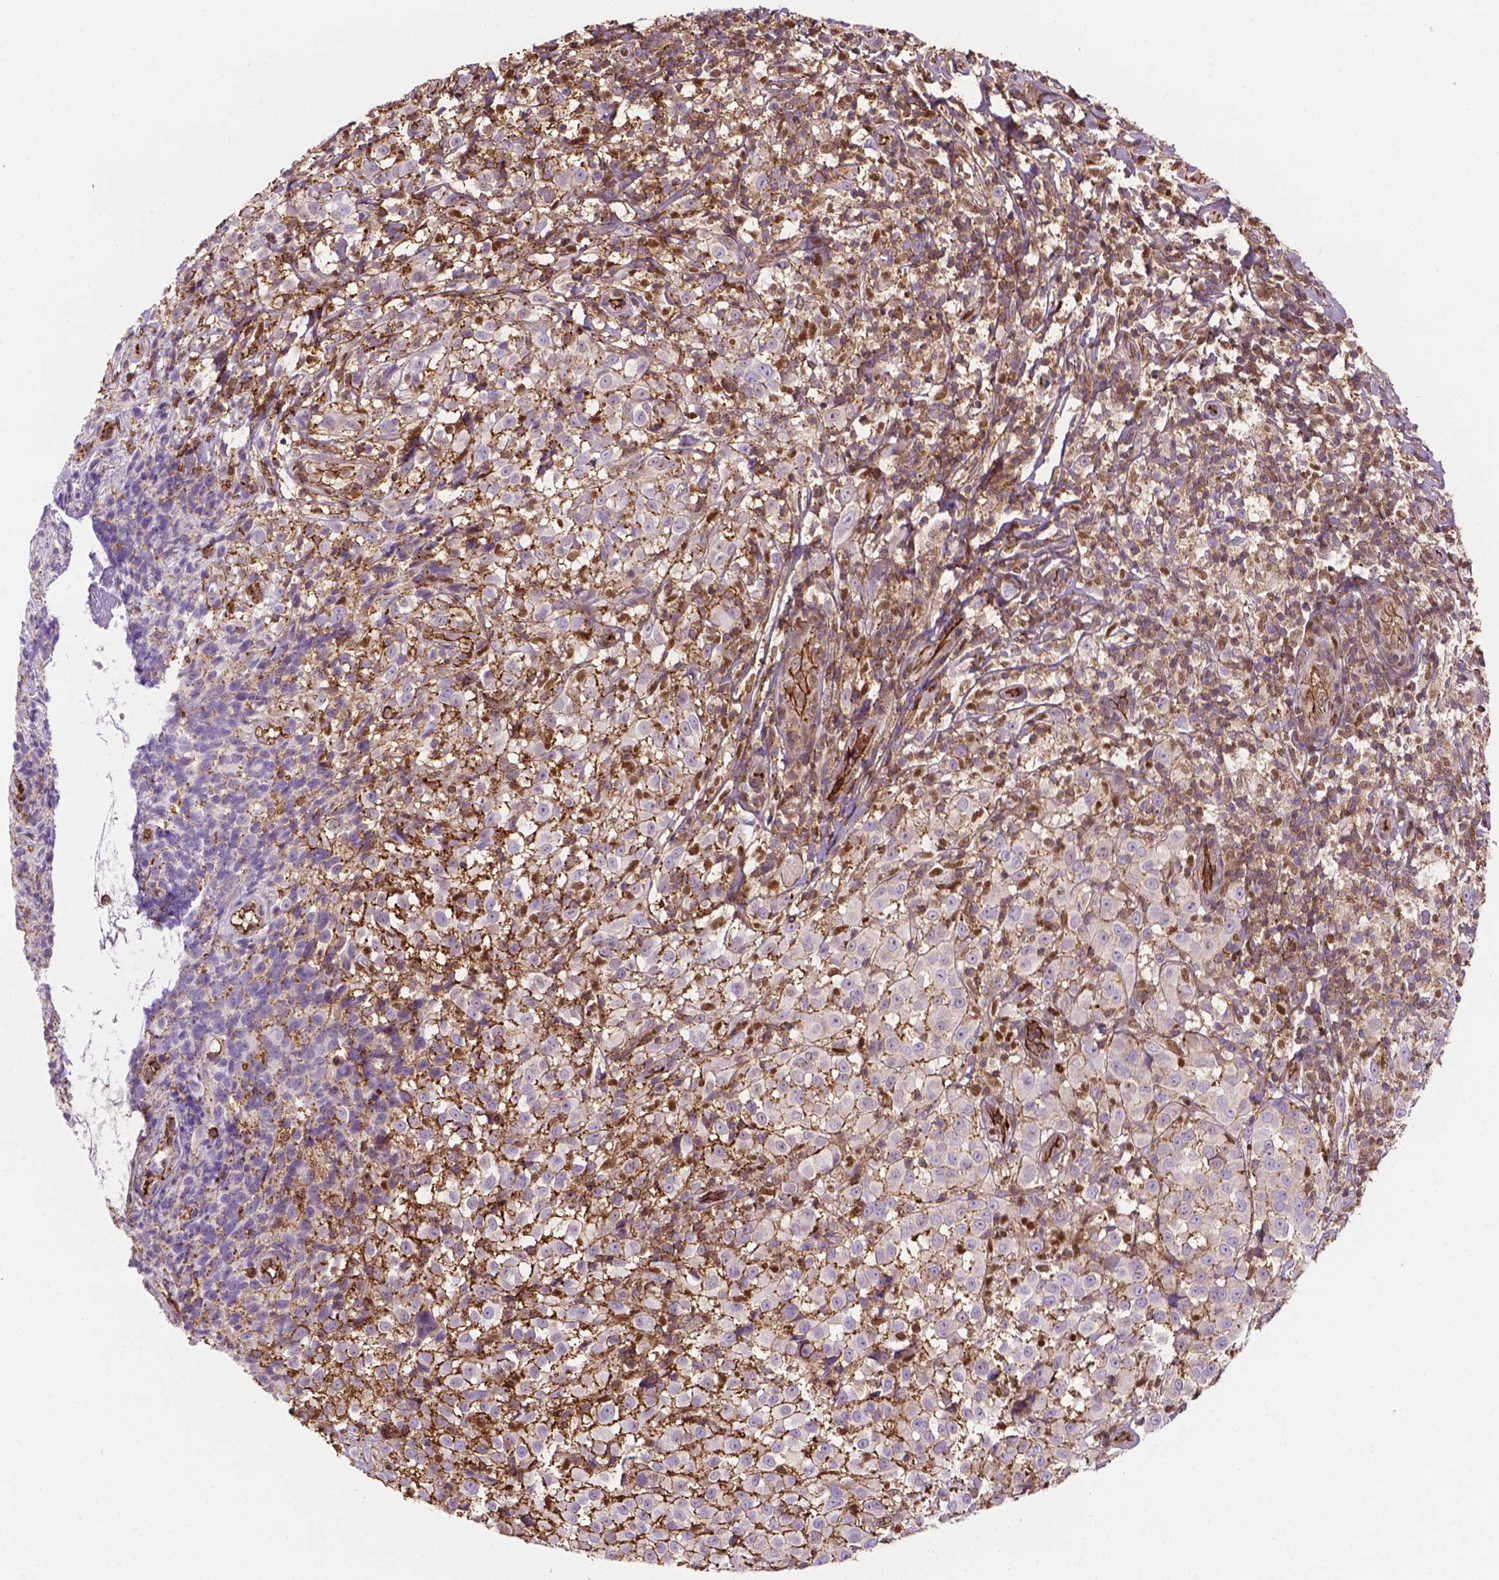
{"staining": {"intensity": "negative", "quantity": "none", "location": "none"}, "tissue": "melanoma", "cell_type": "Tumor cells", "image_type": "cancer", "snomed": [{"axis": "morphology", "description": "Malignant melanoma, NOS"}, {"axis": "topography", "description": "Skin"}], "caption": "IHC photomicrograph of melanoma stained for a protein (brown), which shows no positivity in tumor cells.", "gene": "DCN", "patient": {"sex": "male", "age": 85}}